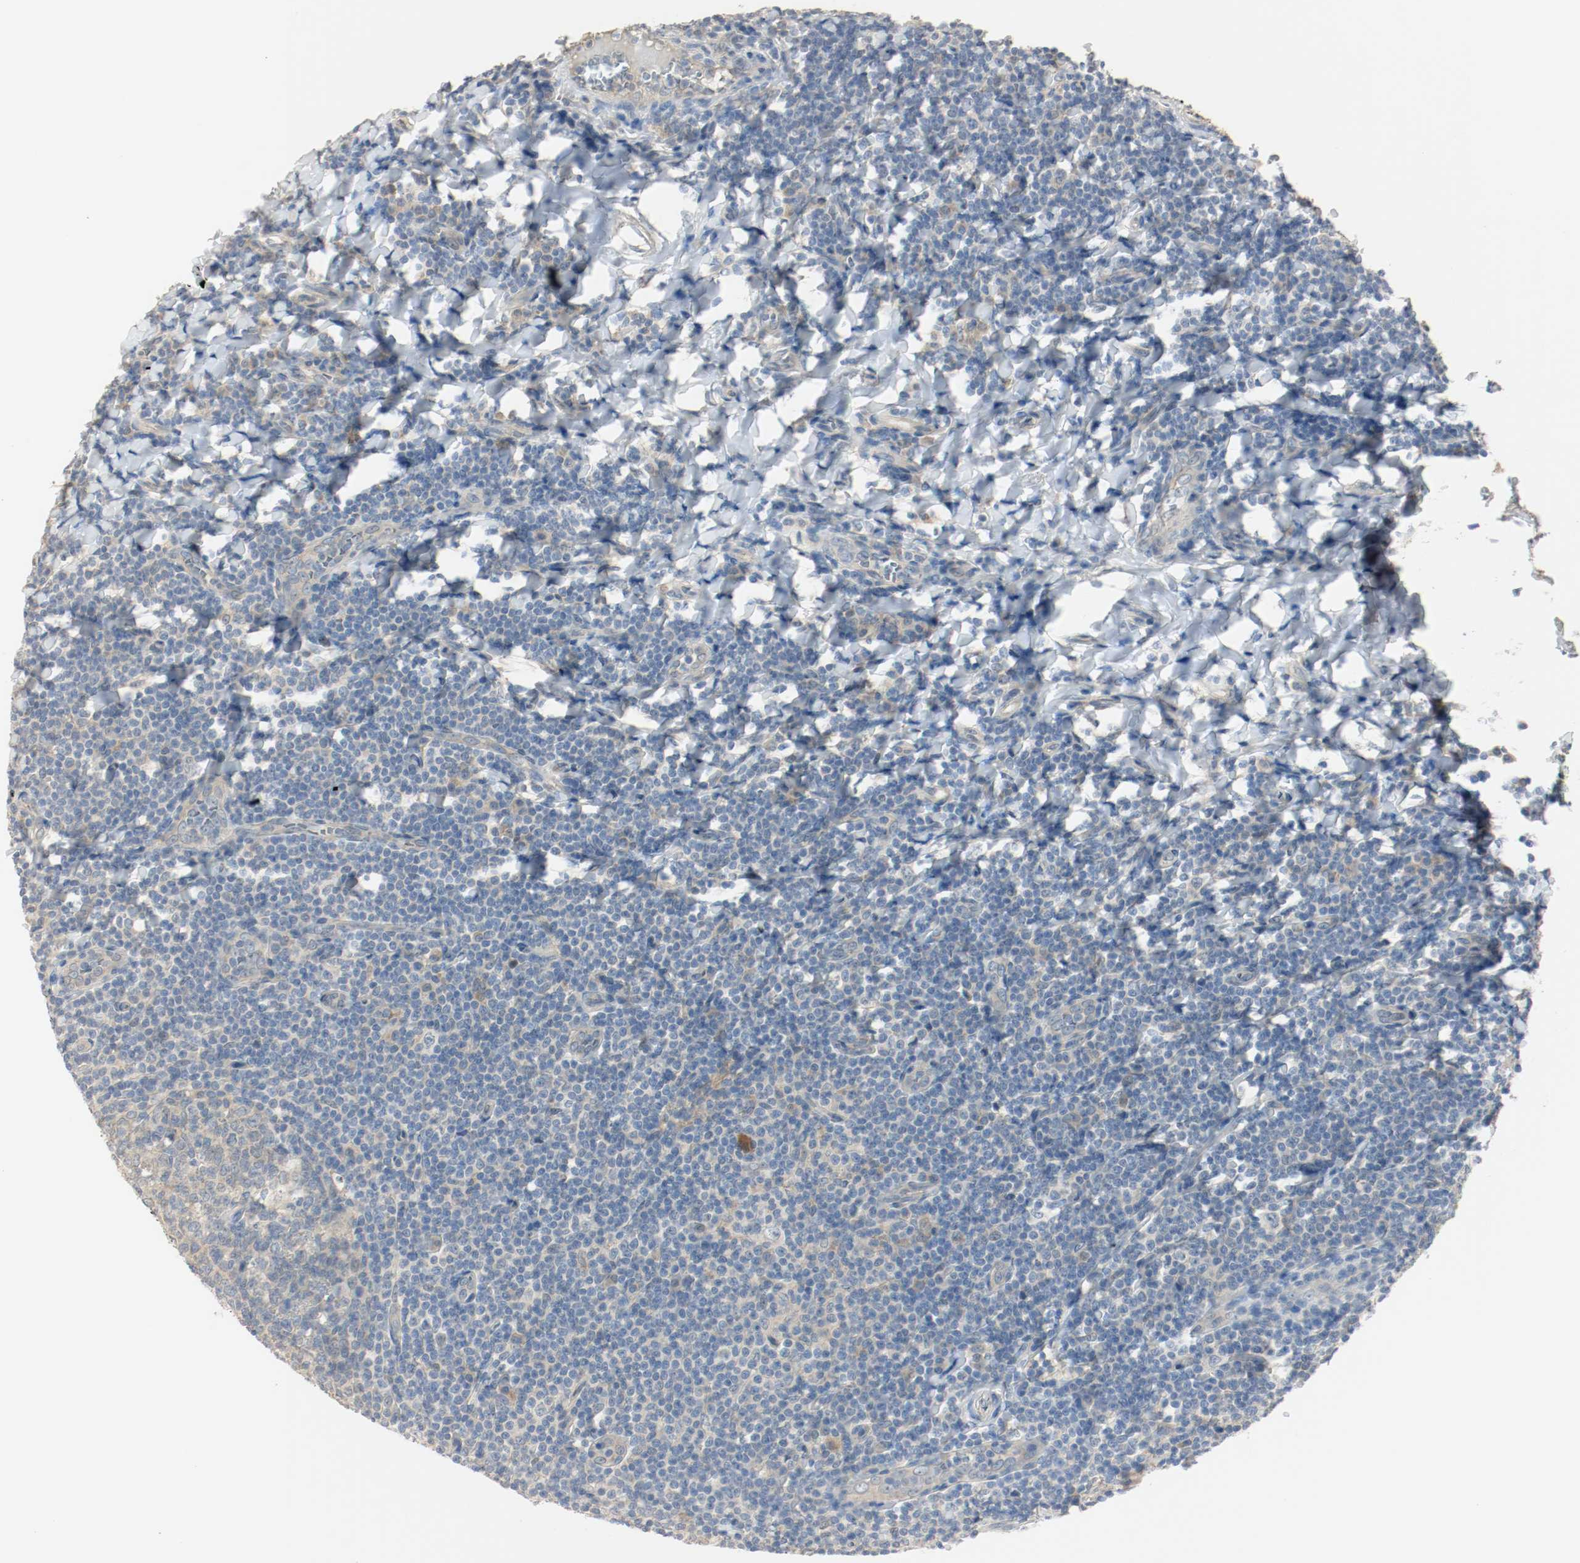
{"staining": {"intensity": "negative", "quantity": "none", "location": "none"}, "tissue": "tonsil", "cell_type": "Germinal center cells", "image_type": "normal", "snomed": [{"axis": "morphology", "description": "Normal tissue, NOS"}, {"axis": "topography", "description": "Tonsil"}], "caption": "Tonsil stained for a protein using immunohistochemistry exhibits no staining germinal center cells.", "gene": "MELTF", "patient": {"sex": "male", "age": 31}}